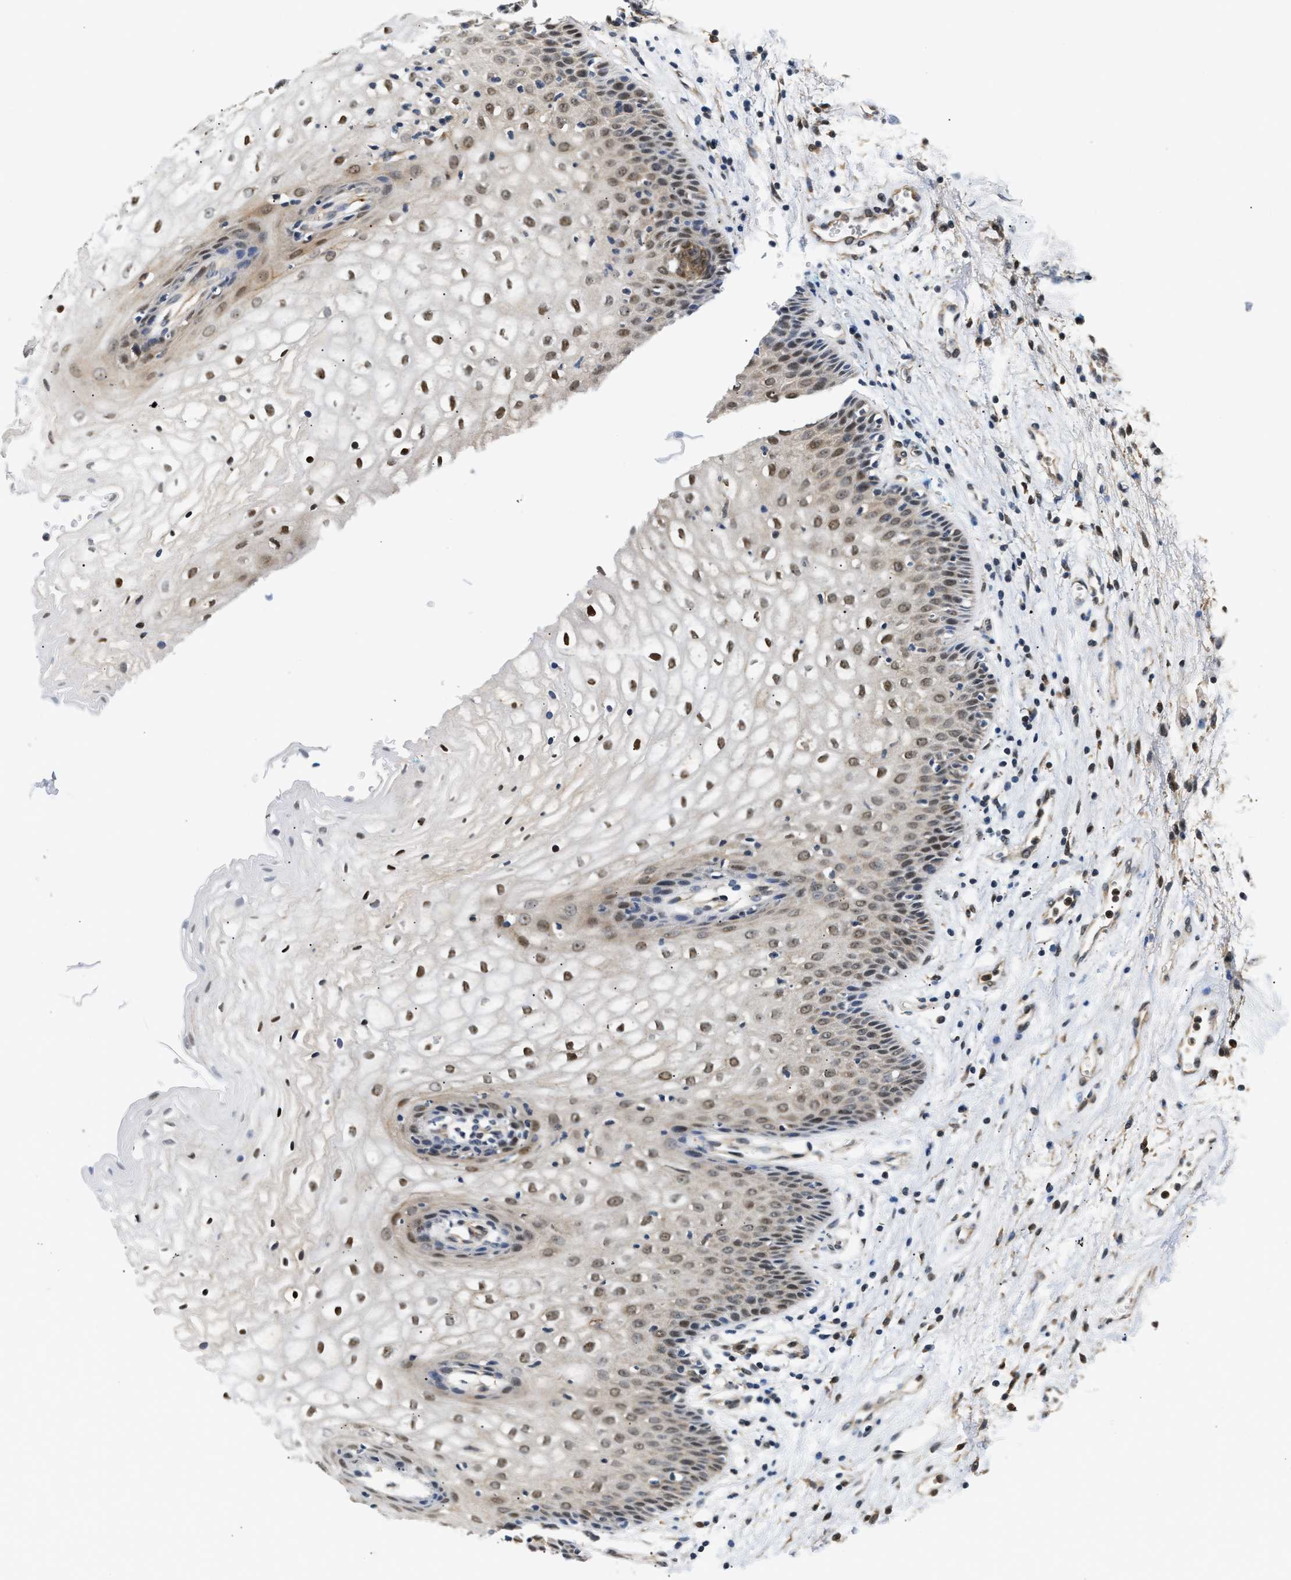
{"staining": {"intensity": "moderate", "quantity": "25%-75%", "location": "nuclear"}, "tissue": "vagina", "cell_type": "Squamous epithelial cells", "image_type": "normal", "snomed": [{"axis": "morphology", "description": "Normal tissue, NOS"}, {"axis": "topography", "description": "Vagina"}], "caption": "Normal vagina reveals moderate nuclear staining in about 25%-75% of squamous epithelial cells Nuclei are stained in blue..", "gene": "LARP6", "patient": {"sex": "female", "age": 34}}